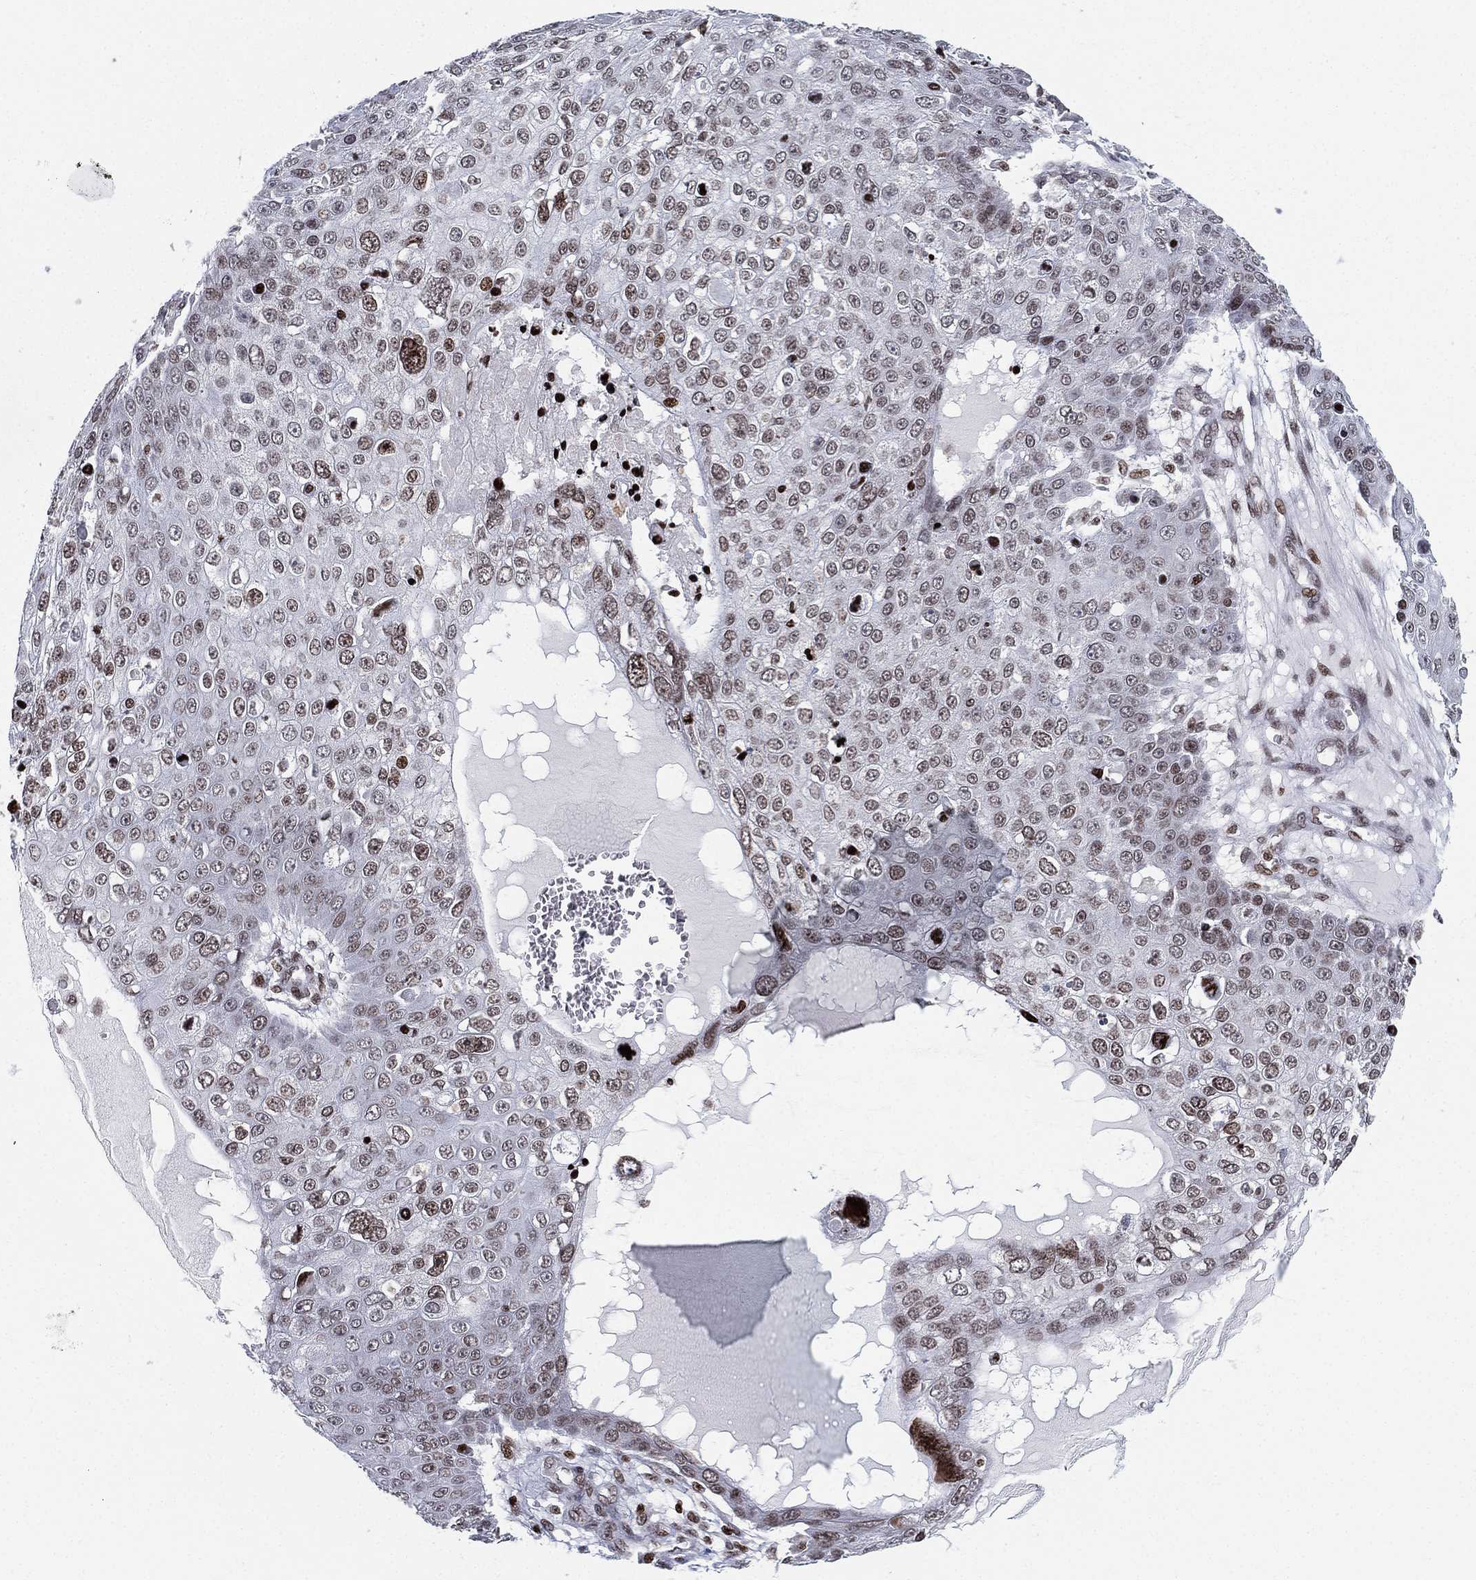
{"staining": {"intensity": "weak", "quantity": "<25%", "location": "nuclear"}, "tissue": "skin cancer", "cell_type": "Tumor cells", "image_type": "cancer", "snomed": [{"axis": "morphology", "description": "Squamous cell carcinoma, NOS"}, {"axis": "topography", "description": "Skin"}], "caption": "Immunohistochemistry photomicrograph of skin squamous cell carcinoma stained for a protein (brown), which exhibits no staining in tumor cells.", "gene": "MFSD14A", "patient": {"sex": "male", "age": 71}}